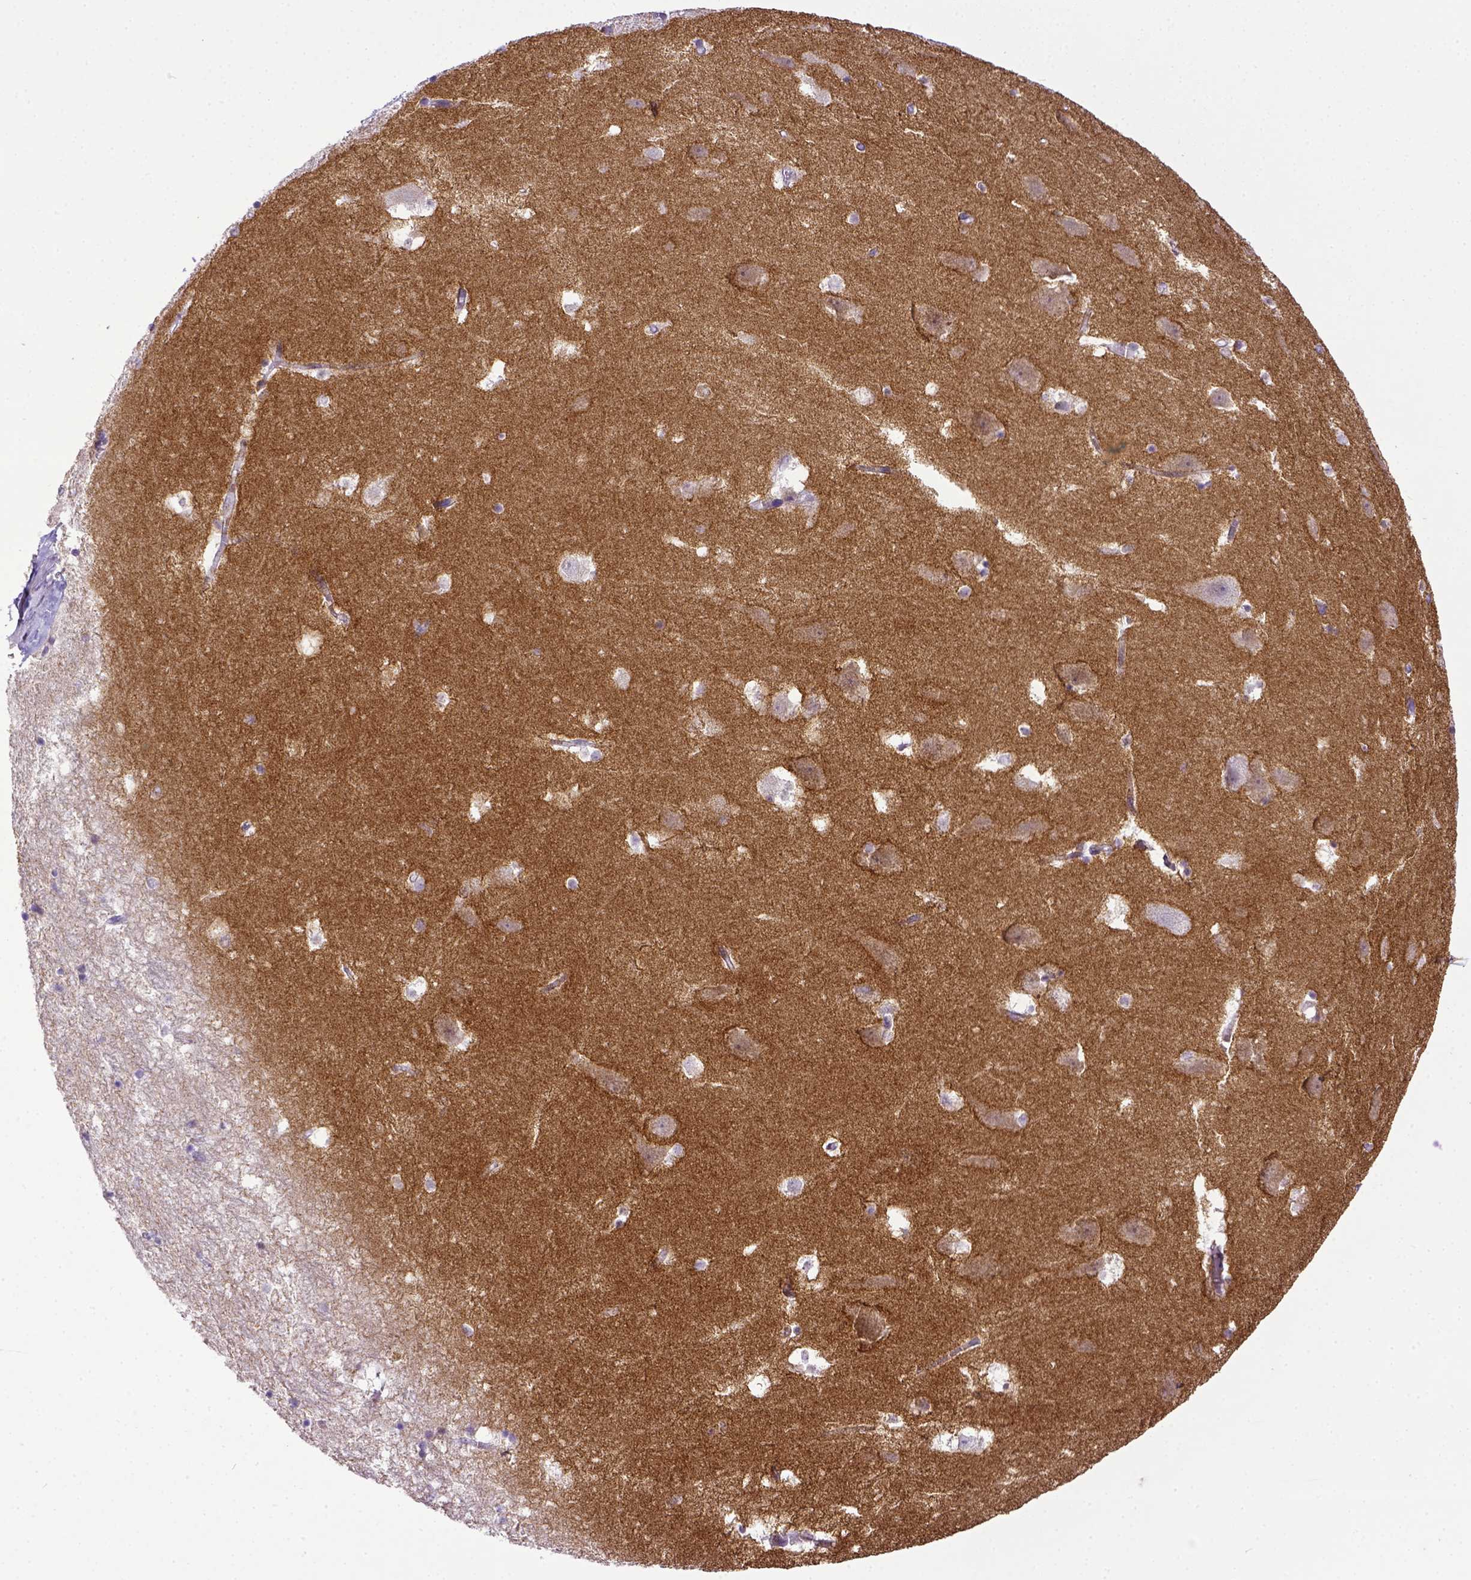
{"staining": {"intensity": "negative", "quantity": "none", "location": "none"}, "tissue": "hippocampus", "cell_type": "Glial cells", "image_type": "normal", "snomed": [{"axis": "morphology", "description": "Normal tissue, NOS"}, {"axis": "topography", "description": "Hippocampus"}], "caption": "Immunohistochemistry (IHC) histopathology image of benign hippocampus: human hippocampus stained with DAB exhibits no significant protein expression in glial cells.", "gene": "KIT", "patient": {"sex": "male", "age": 58}}